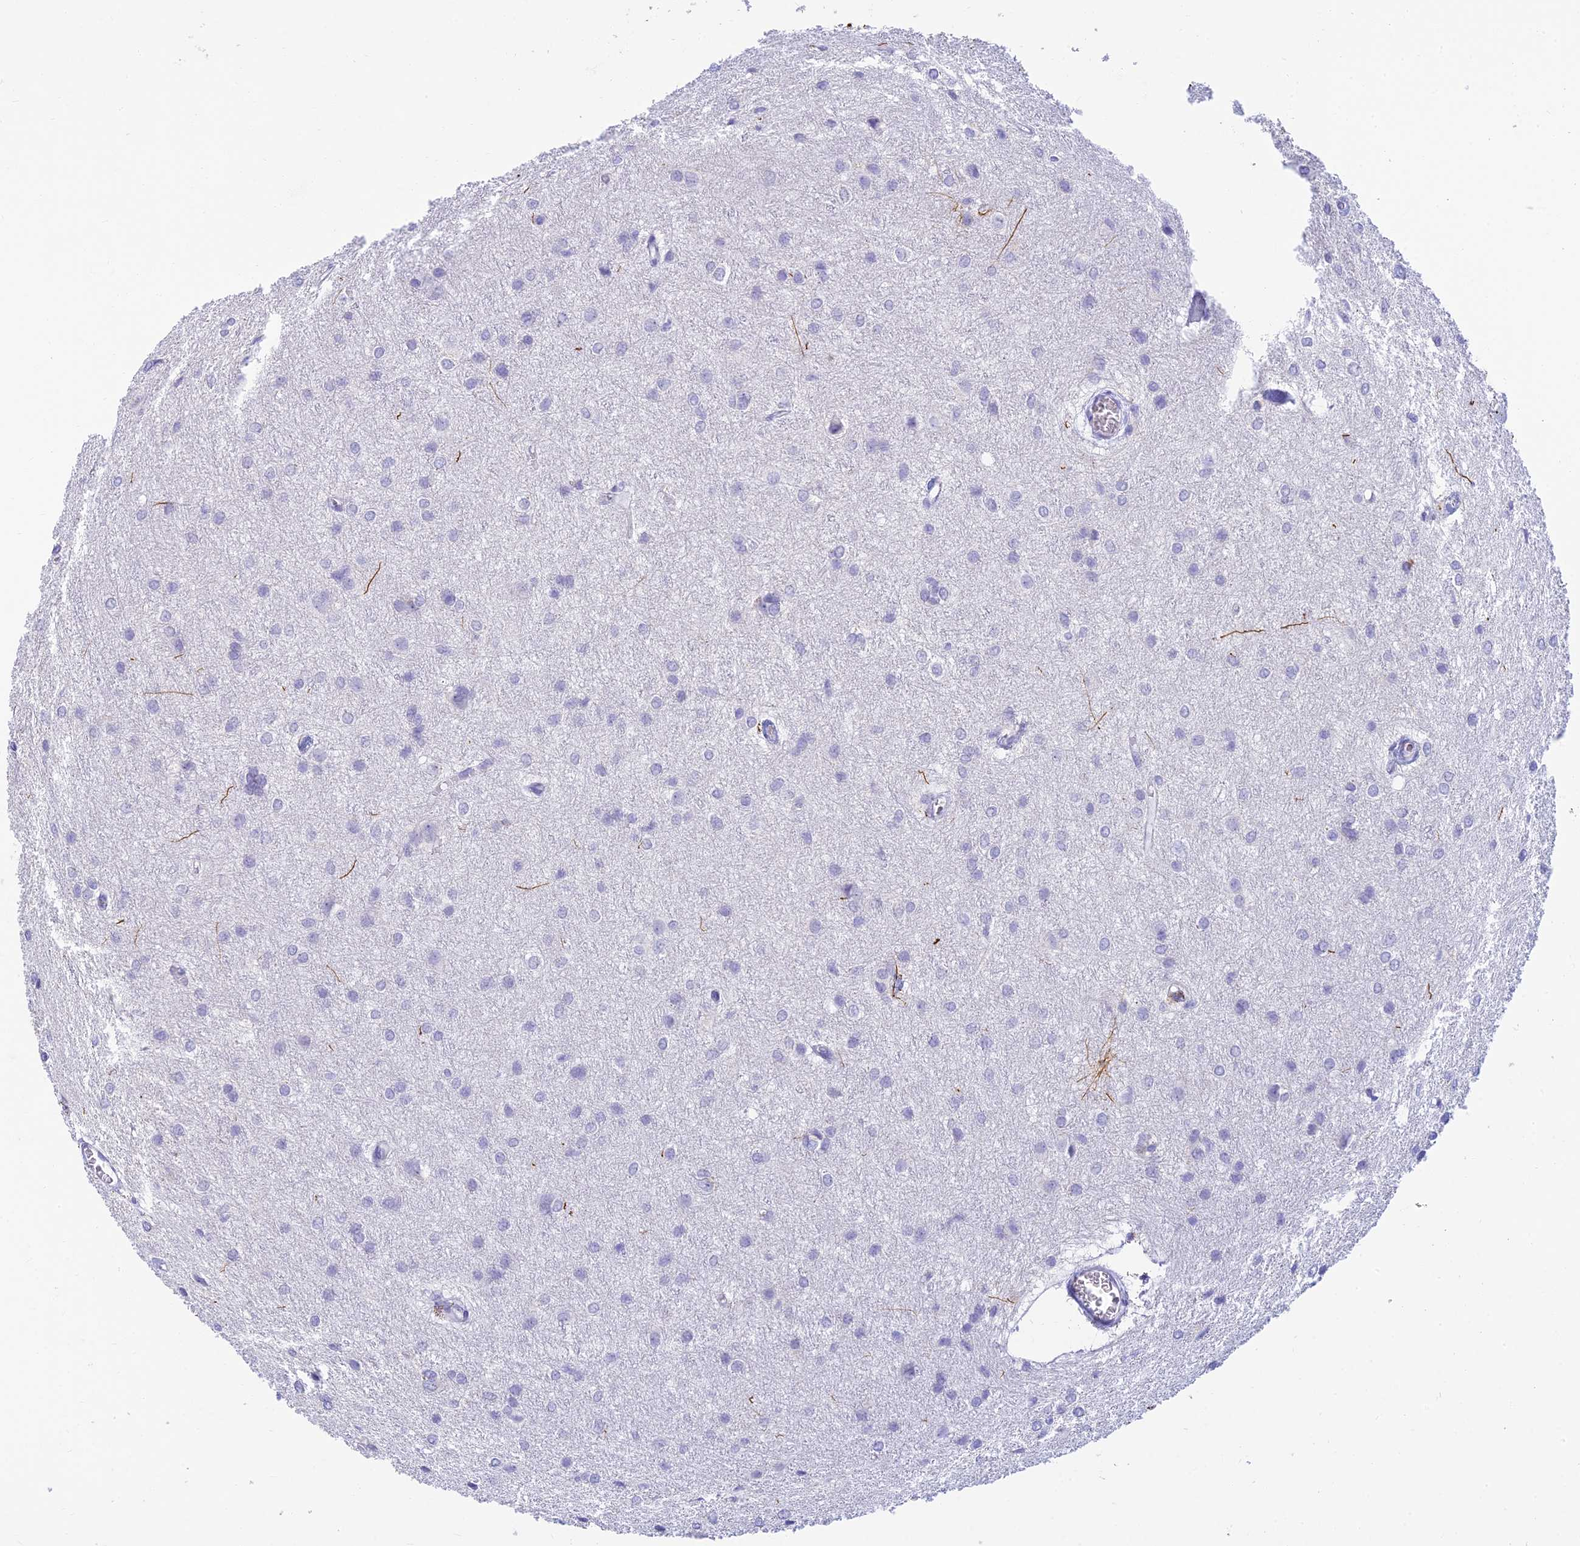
{"staining": {"intensity": "negative", "quantity": "none", "location": "none"}, "tissue": "glioma", "cell_type": "Tumor cells", "image_type": "cancer", "snomed": [{"axis": "morphology", "description": "Glioma, malignant, High grade"}, {"axis": "topography", "description": "Brain"}], "caption": "The photomicrograph demonstrates no significant positivity in tumor cells of glioma.", "gene": "INTS13", "patient": {"sex": "female", "age": 50}}